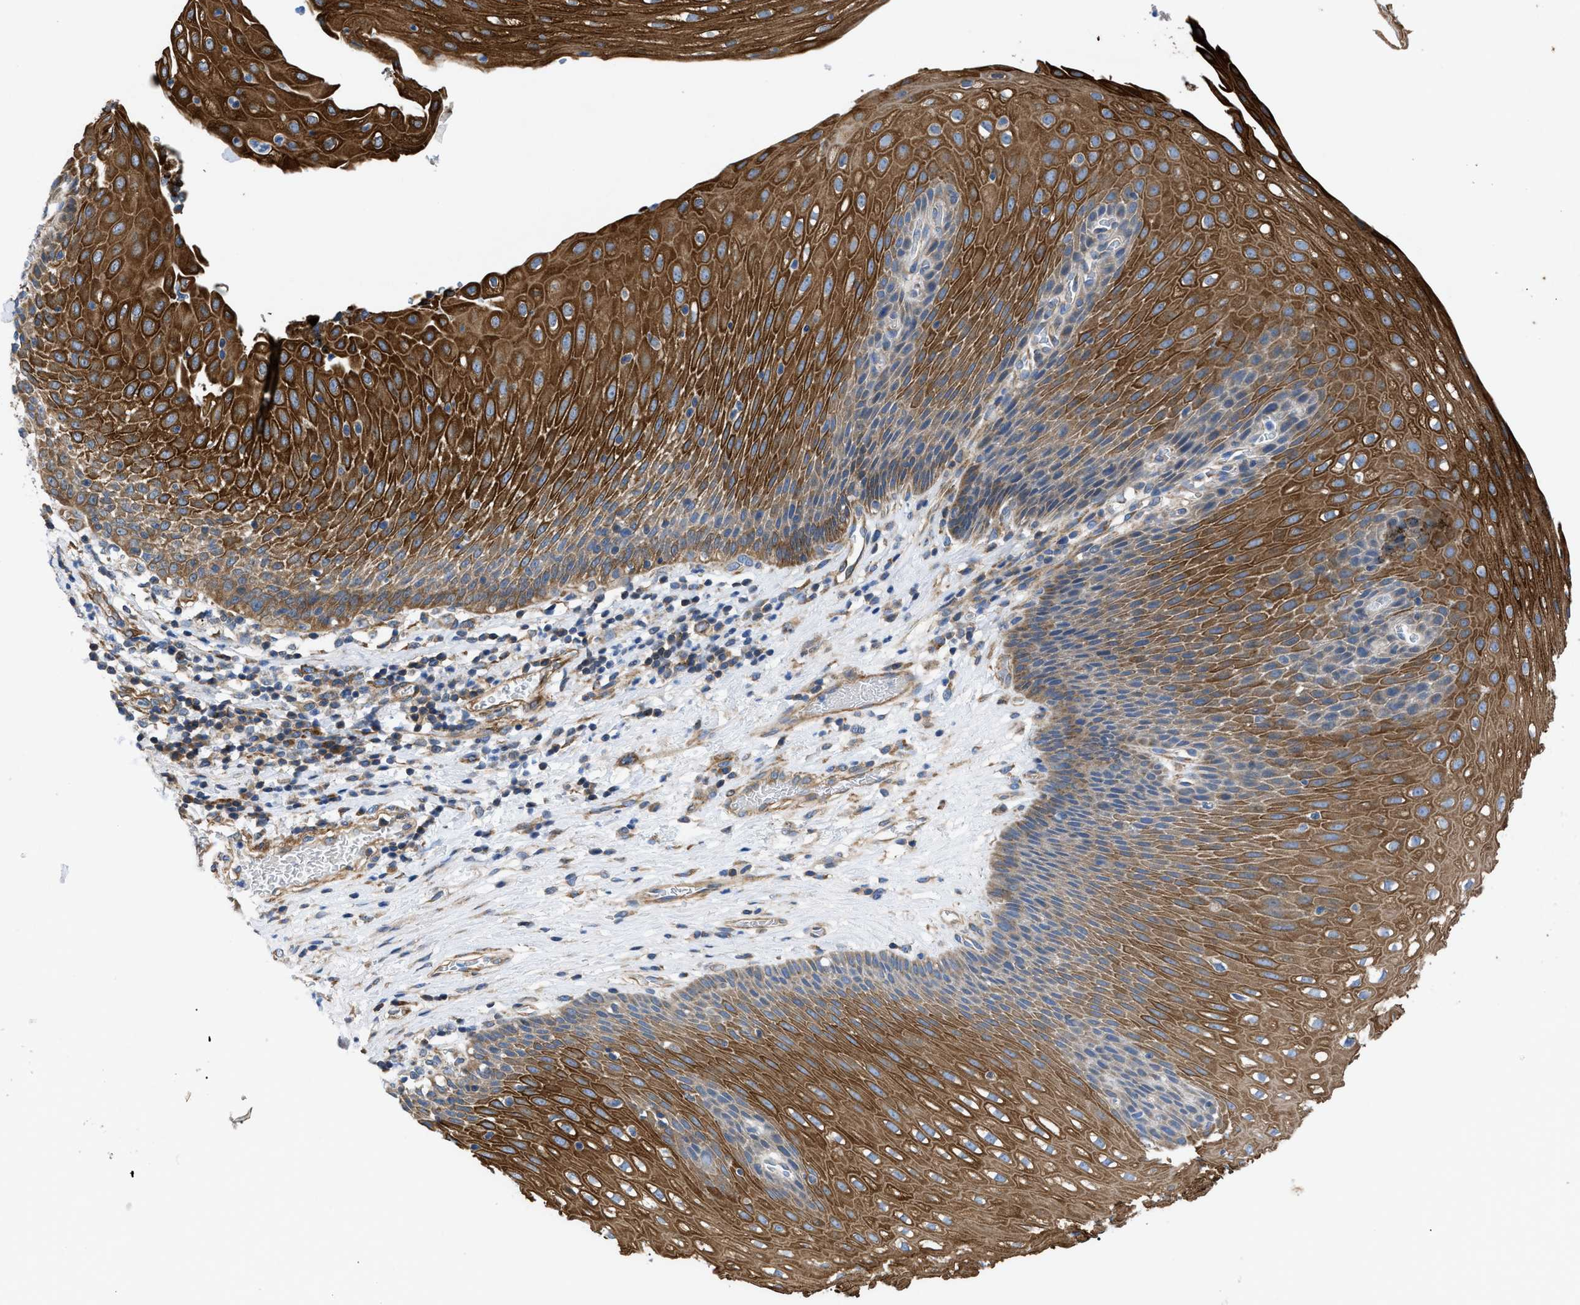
{"staining": {"intensity": "strong", "quantity": ">75%", "location": "cytoplasmic/membranous"}, "tissue": "esophagus", "cell_type": "Squamous epithelial cells", "image_type": "normal", "snomed": [{"axis": "morphology", "description": "Normal tissue, NOS"}, {"axis": "topography", "description": "Esophagus"}], "caption": "A brown stain shows strong cytoplasmic/membranous positivity of a protein in squamous epithelial cells of normal human esophagus.", "gene": "HSPB8", "patient": {"sex": "male", "age": 48}}